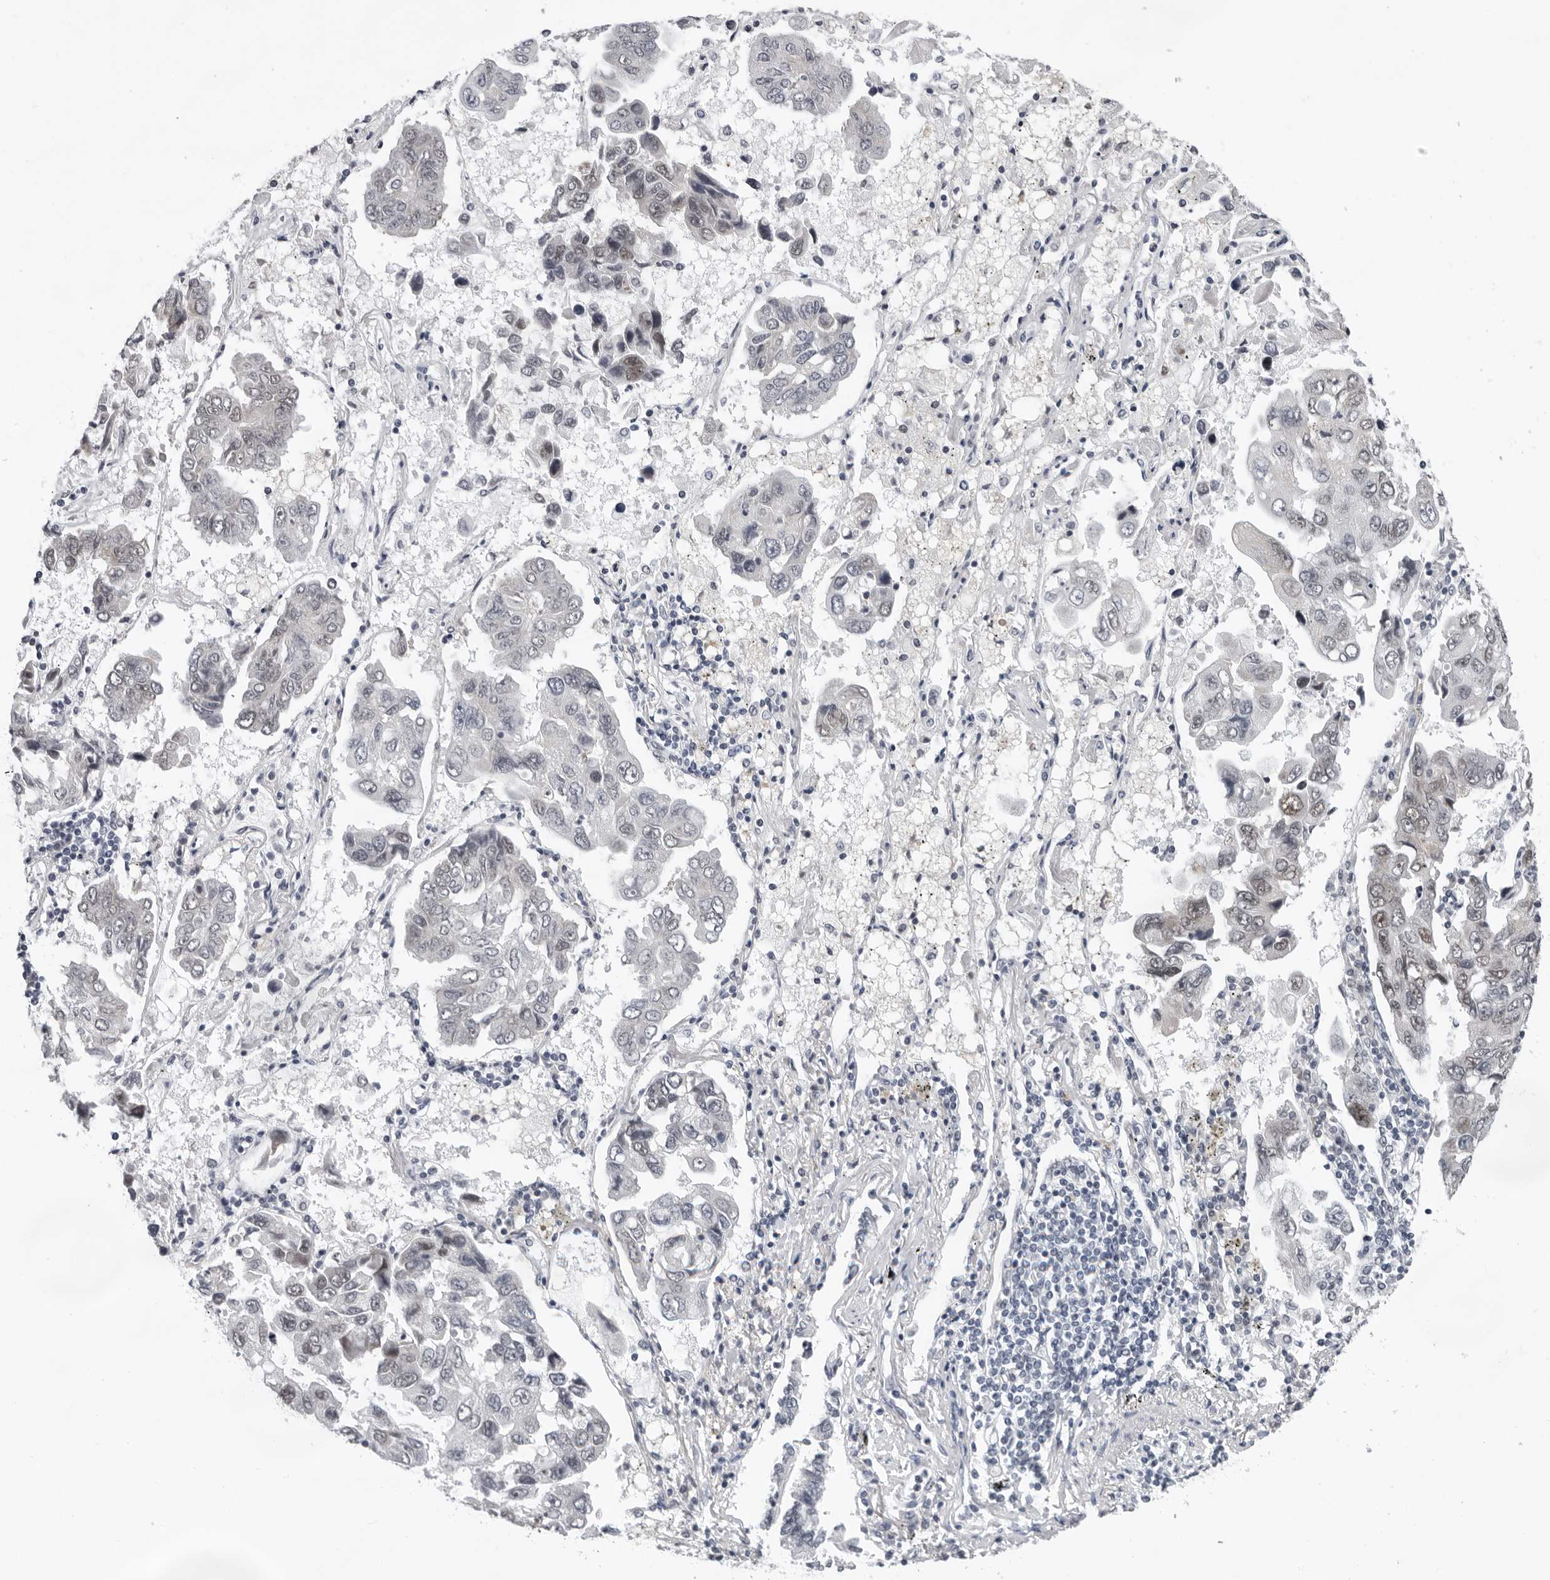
{"staining": {"intensity": "weak", "quantity": "<25%", "location": "nuclear"}, "tissue": "lung cancer", "cell_type": "Tumor cells", "image_type": "cancer", "snomed": [{"axis": "morphology", "description": "Adenocarcinoma, NOS"}, {"axis": "topography", "description": "Lung"}], "caption": "Immunohistochemical staining of lung cancer demonstrates no significant positivity in tumor cells. (Immunohistochemistry, brightfield microscopy, high magnification).", "gene": "USP1", "patient": {"sex": "male", "age": 64}}